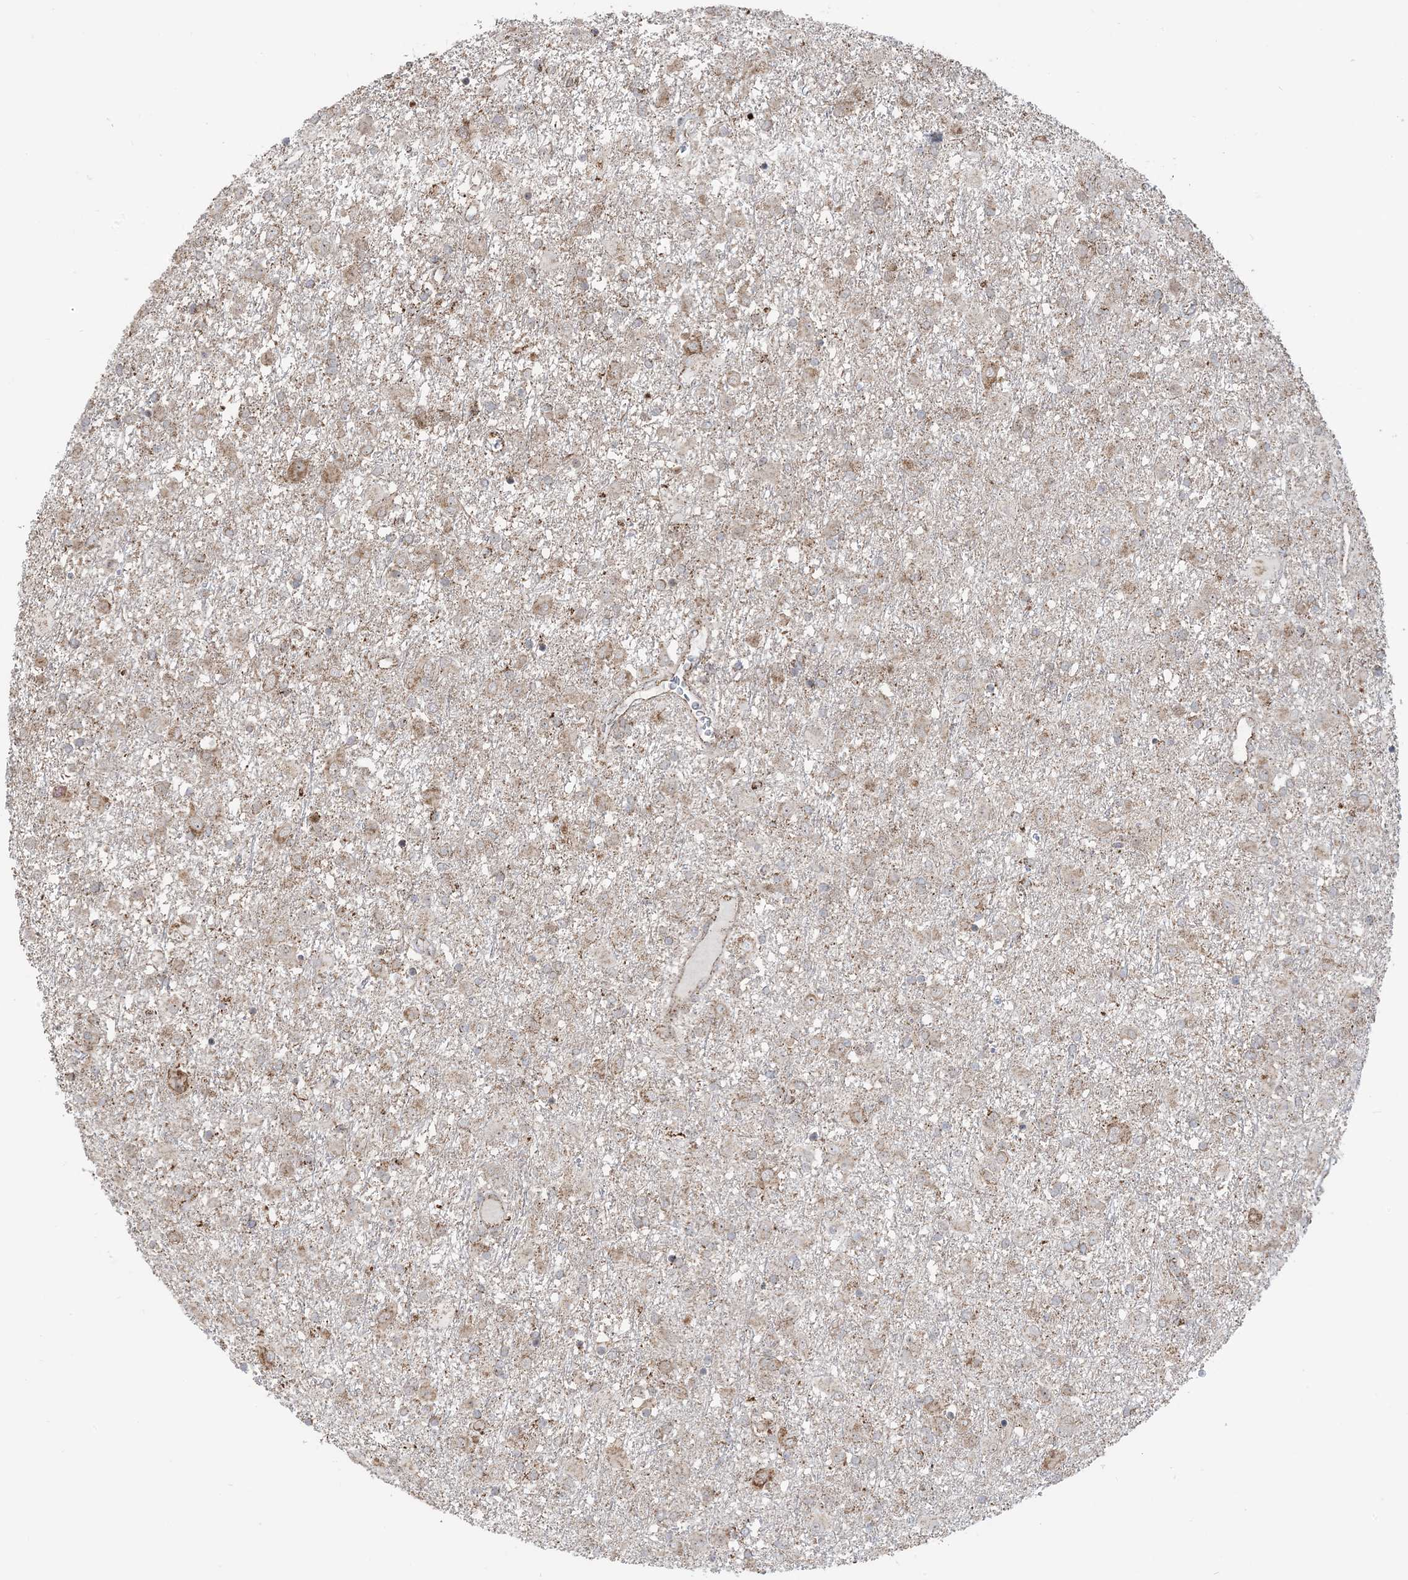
{"staining": {"intensity": "moderate", "quantity": "<25%", "location": "cytoplasmic/membranous"}, "tissue": "glioma", "cell_type": "Tumor cells", "image_type": "cancer", "snomed": [{"axis": "morphology", "description": "Glioma, malignant, Low grade"}, {"axis": "topography", "description": "Brain"}], "caption": "This is an image of IHC staining of malignant glioma (low-grade), which shows moderate staining in the cytoplasmic/membranous of tumor cells.", "gene": "MAPKBP1", "patient": {"sex": "male", "age": 65}}